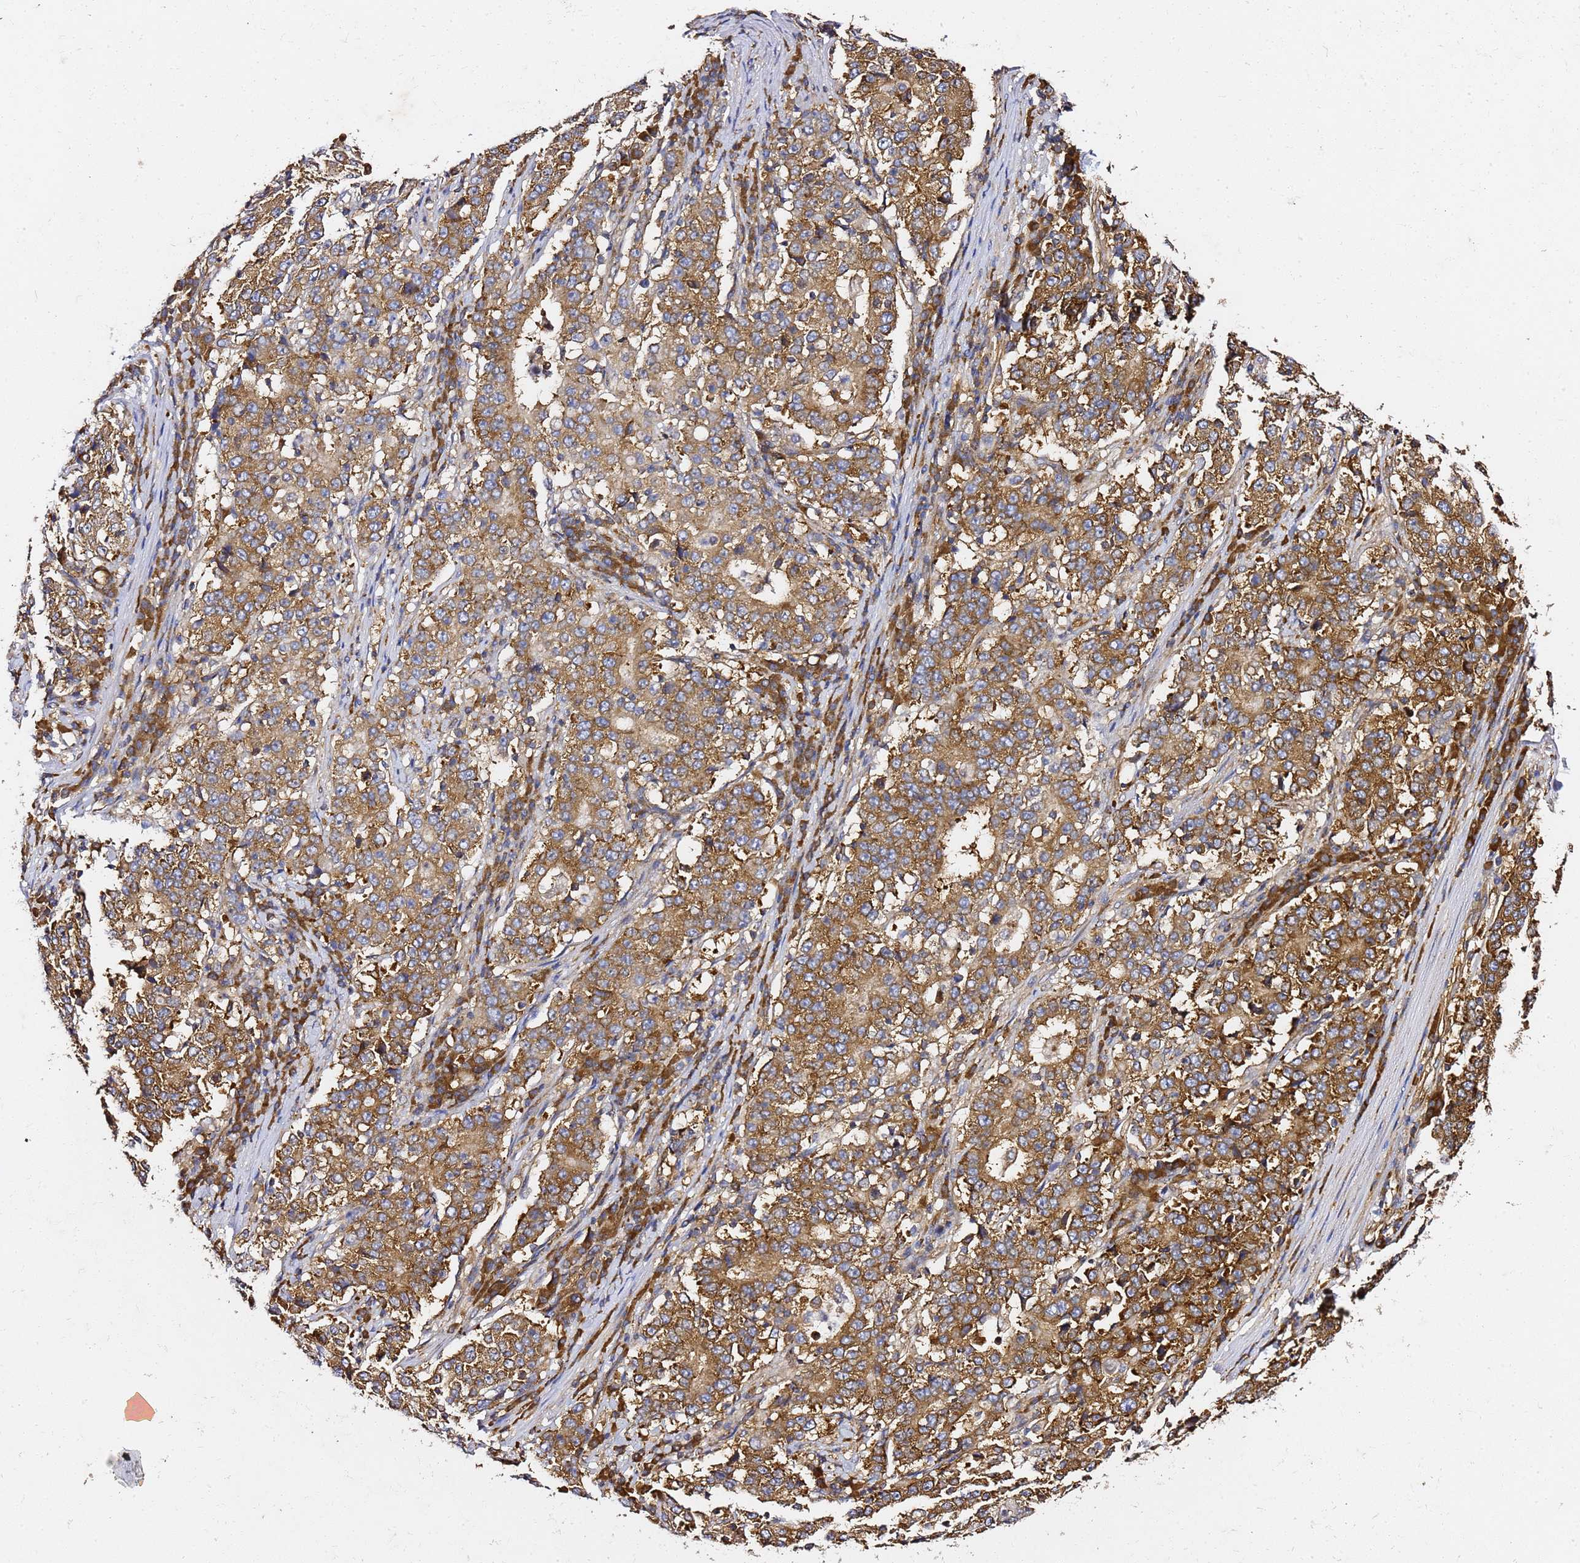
{"staining": {"intensity": "moderate", "quantity": ">75%", "location": "cytoplasmic/membranous"}, "tissue": "stomach cancer", "cell_type": "Tumor cells", "image_type": "cancer", "snomed": [{"axis": "morphology", "description": "Adenocarcinoma, NOS"}, {"axis": "topography", "description": "Stomach"}], "caption": "The immunohistochemical stain labels moderate cytoplasmic/membranous positivity in tumor cells of stomach cancer (adenocarcinoma) tissue.", "gene": "TPST1", "patient": {"sex": "male", "age": 59}}